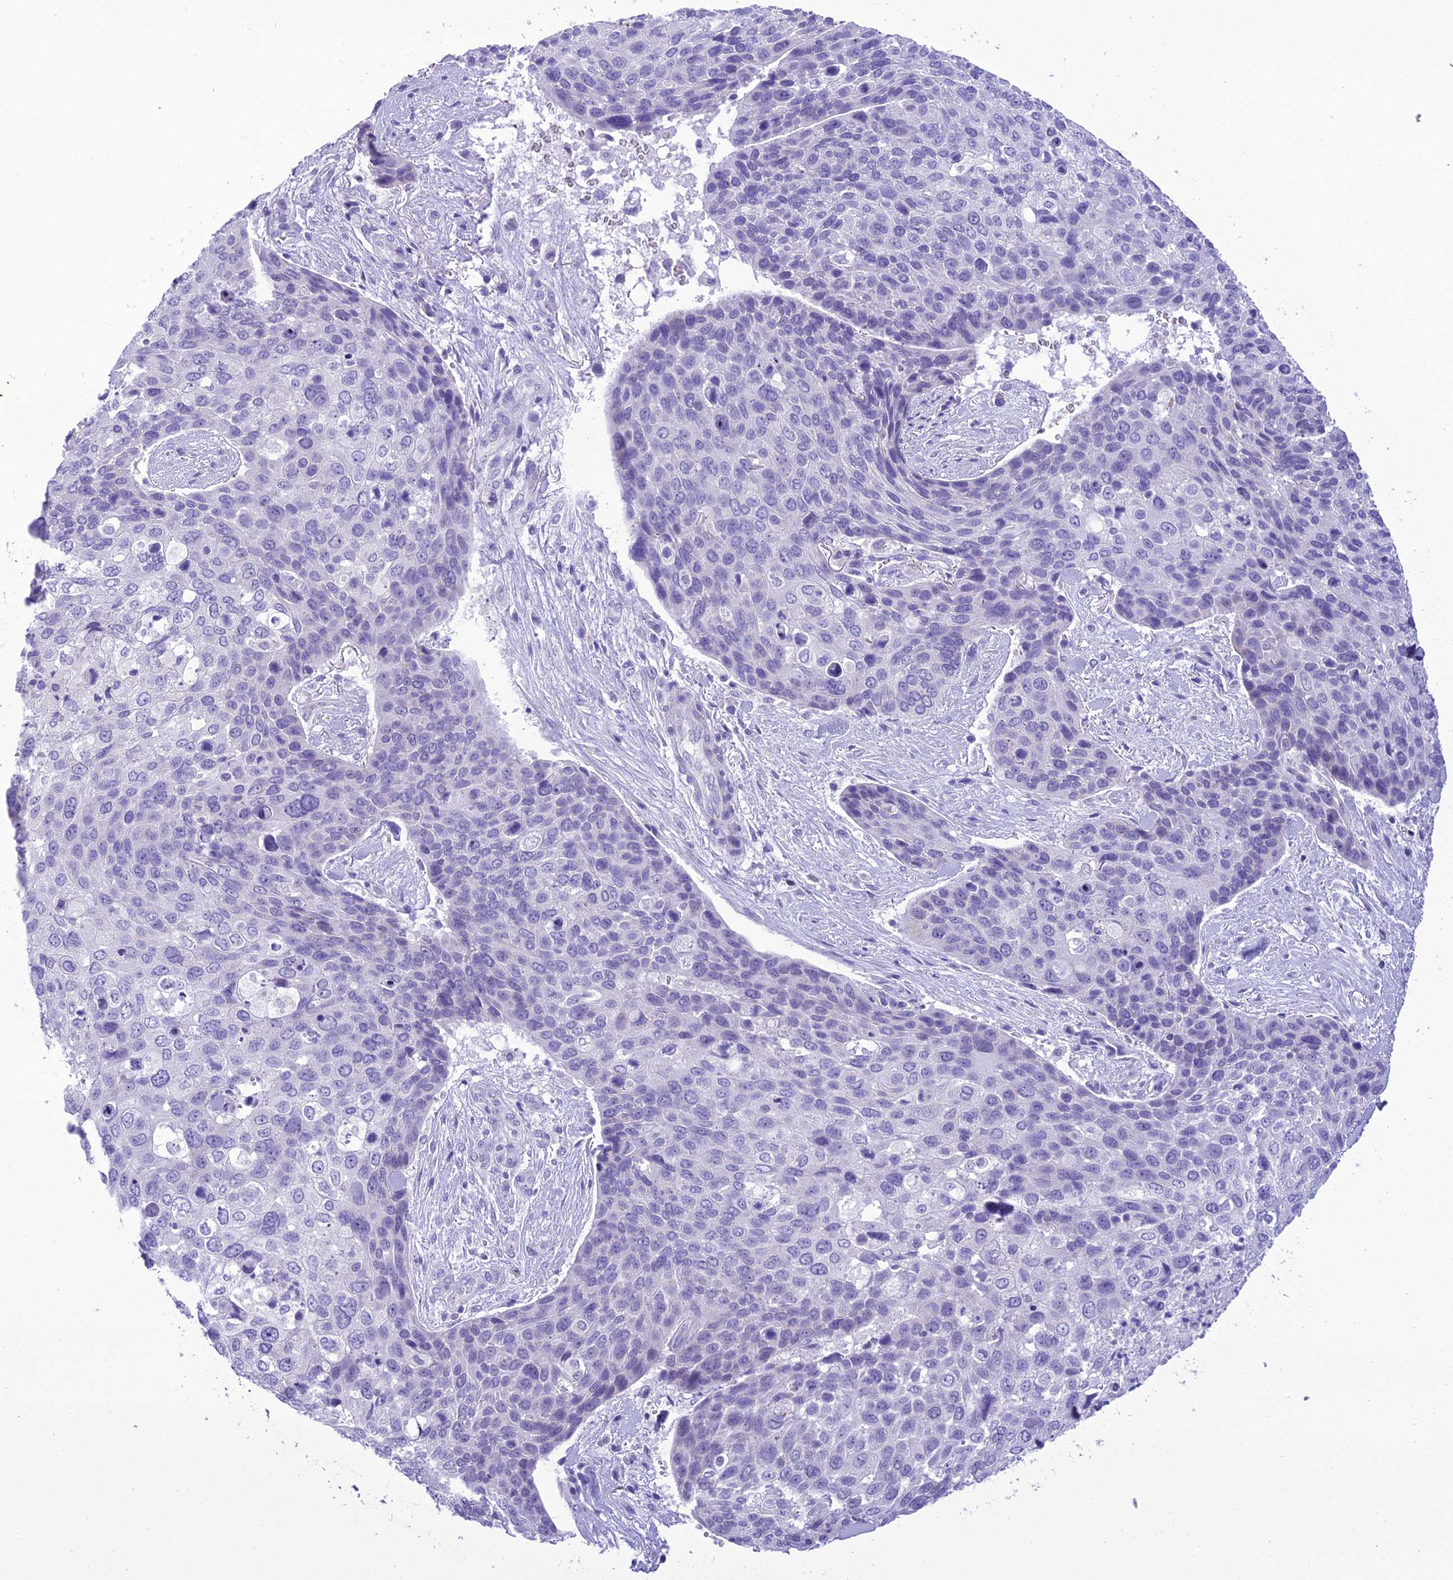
{"staining": {"intensity": "negative", "quantity": "none", "location": "none"}, "tissue": "skin cancer", "cell_type": "Tumor cells", "image_type": "cancer", "snomed": [{"axis": "morphology", "description": "Basal cell carcinoma"}, {"axis": "topography", "description": "Skin"}], "caption": "An image of skin cancer stained for a protein displays no brown staining in tumor cells. The staining was performed using DAB (3,3'-diaminobenzidine) to visualize the protein expression in brown, while the nuclei were stained in blue with hematoxylin (Magnification: 20x).", "gene": "B9D2", "patient": {"sex": "female", "age": 74}}